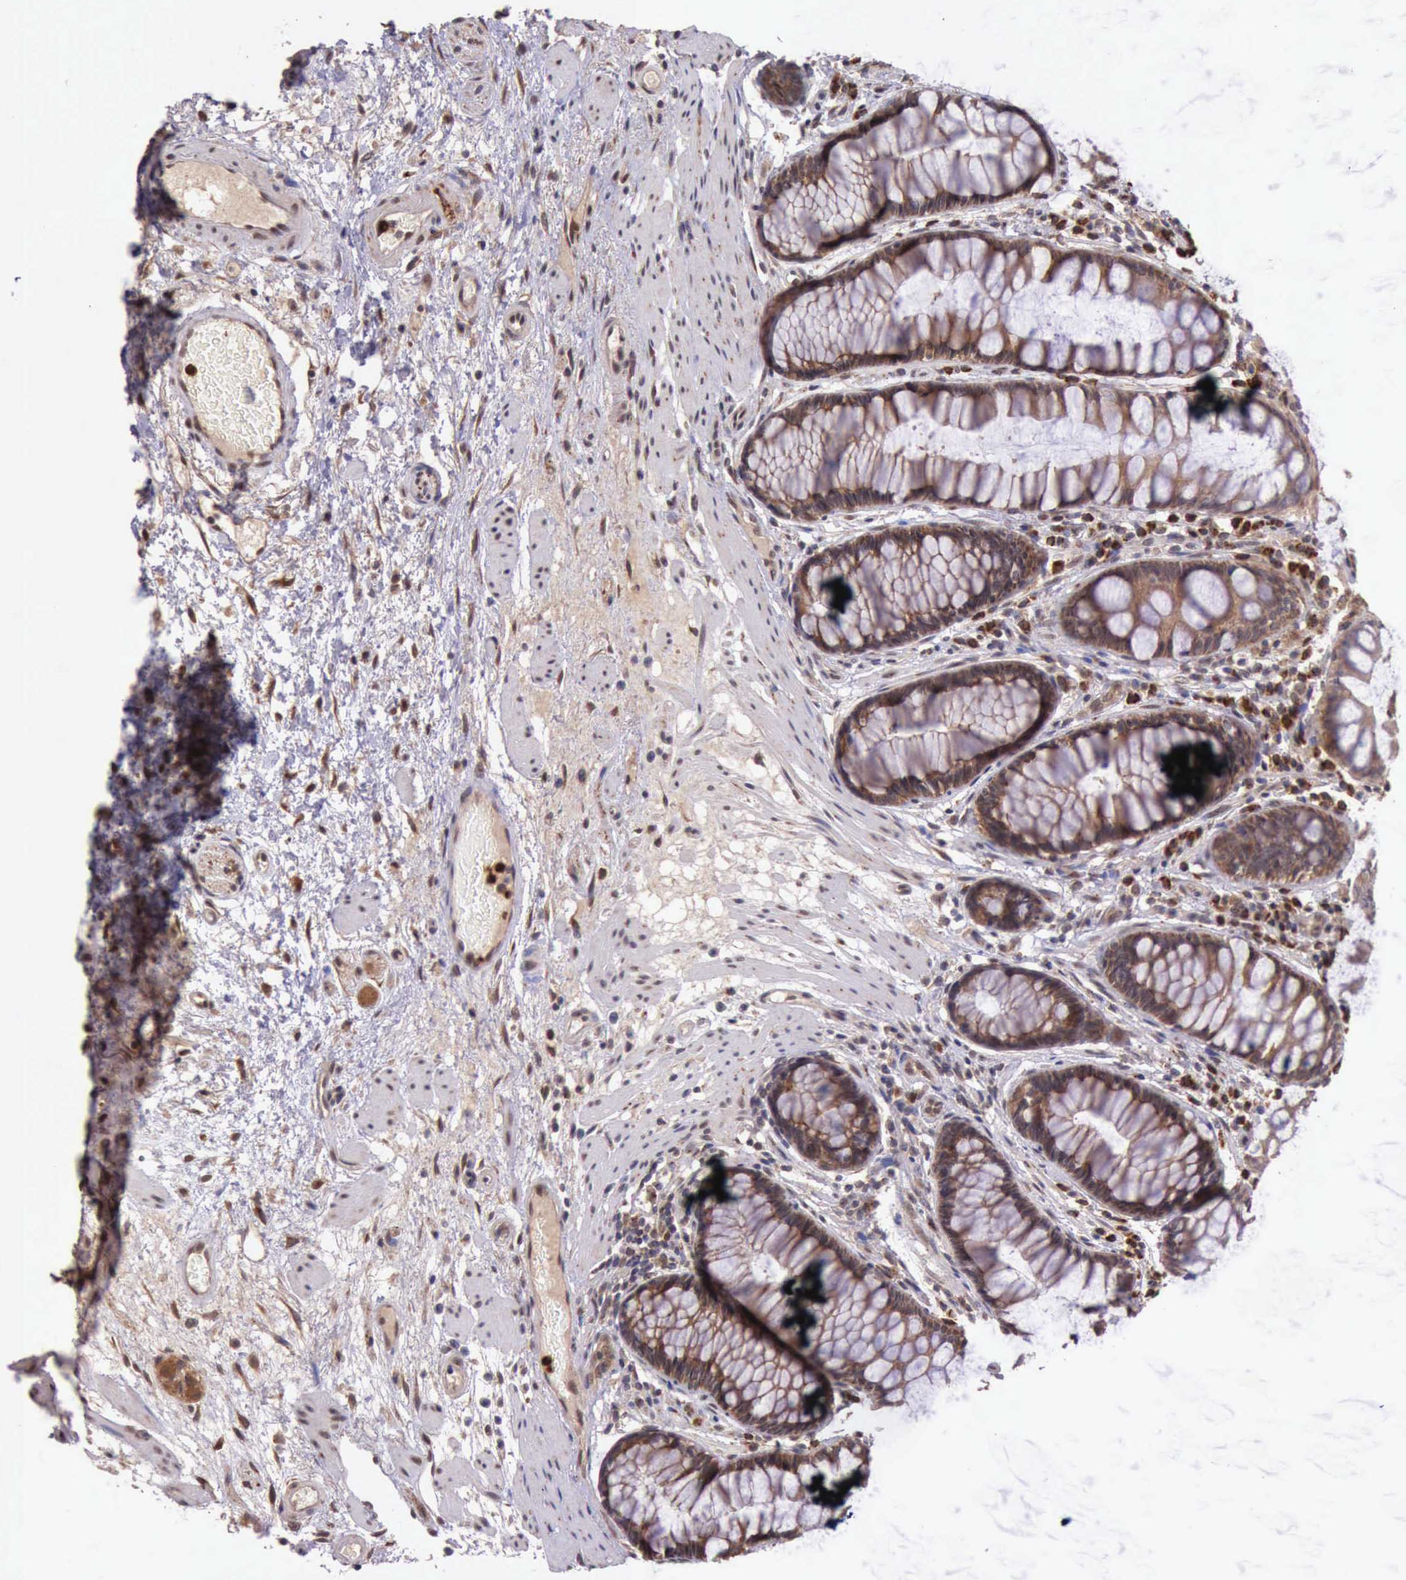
{"staining": {"intensity": "moderate", "quantity": "25%-75%", "location": "cytoplasmic/membranous"}, "tissue": "rectum", "cell_type": "Glandular cells", "image_type": "normal", "snomed": [{"axis": "morphology", "description": "Normal tissue, NOS"}, {"axis": "topography", "description": "Rectum"}], "caption": "Immunohistochemistry image of benign rectum stained for a protein (brown), which shows medium levels of moderate cytoplasmic/membranous staining in approximately 25%-75% of glandular cells.", "gene": "ARMCX3", "patient": {"sex": "male", "age": 77}}